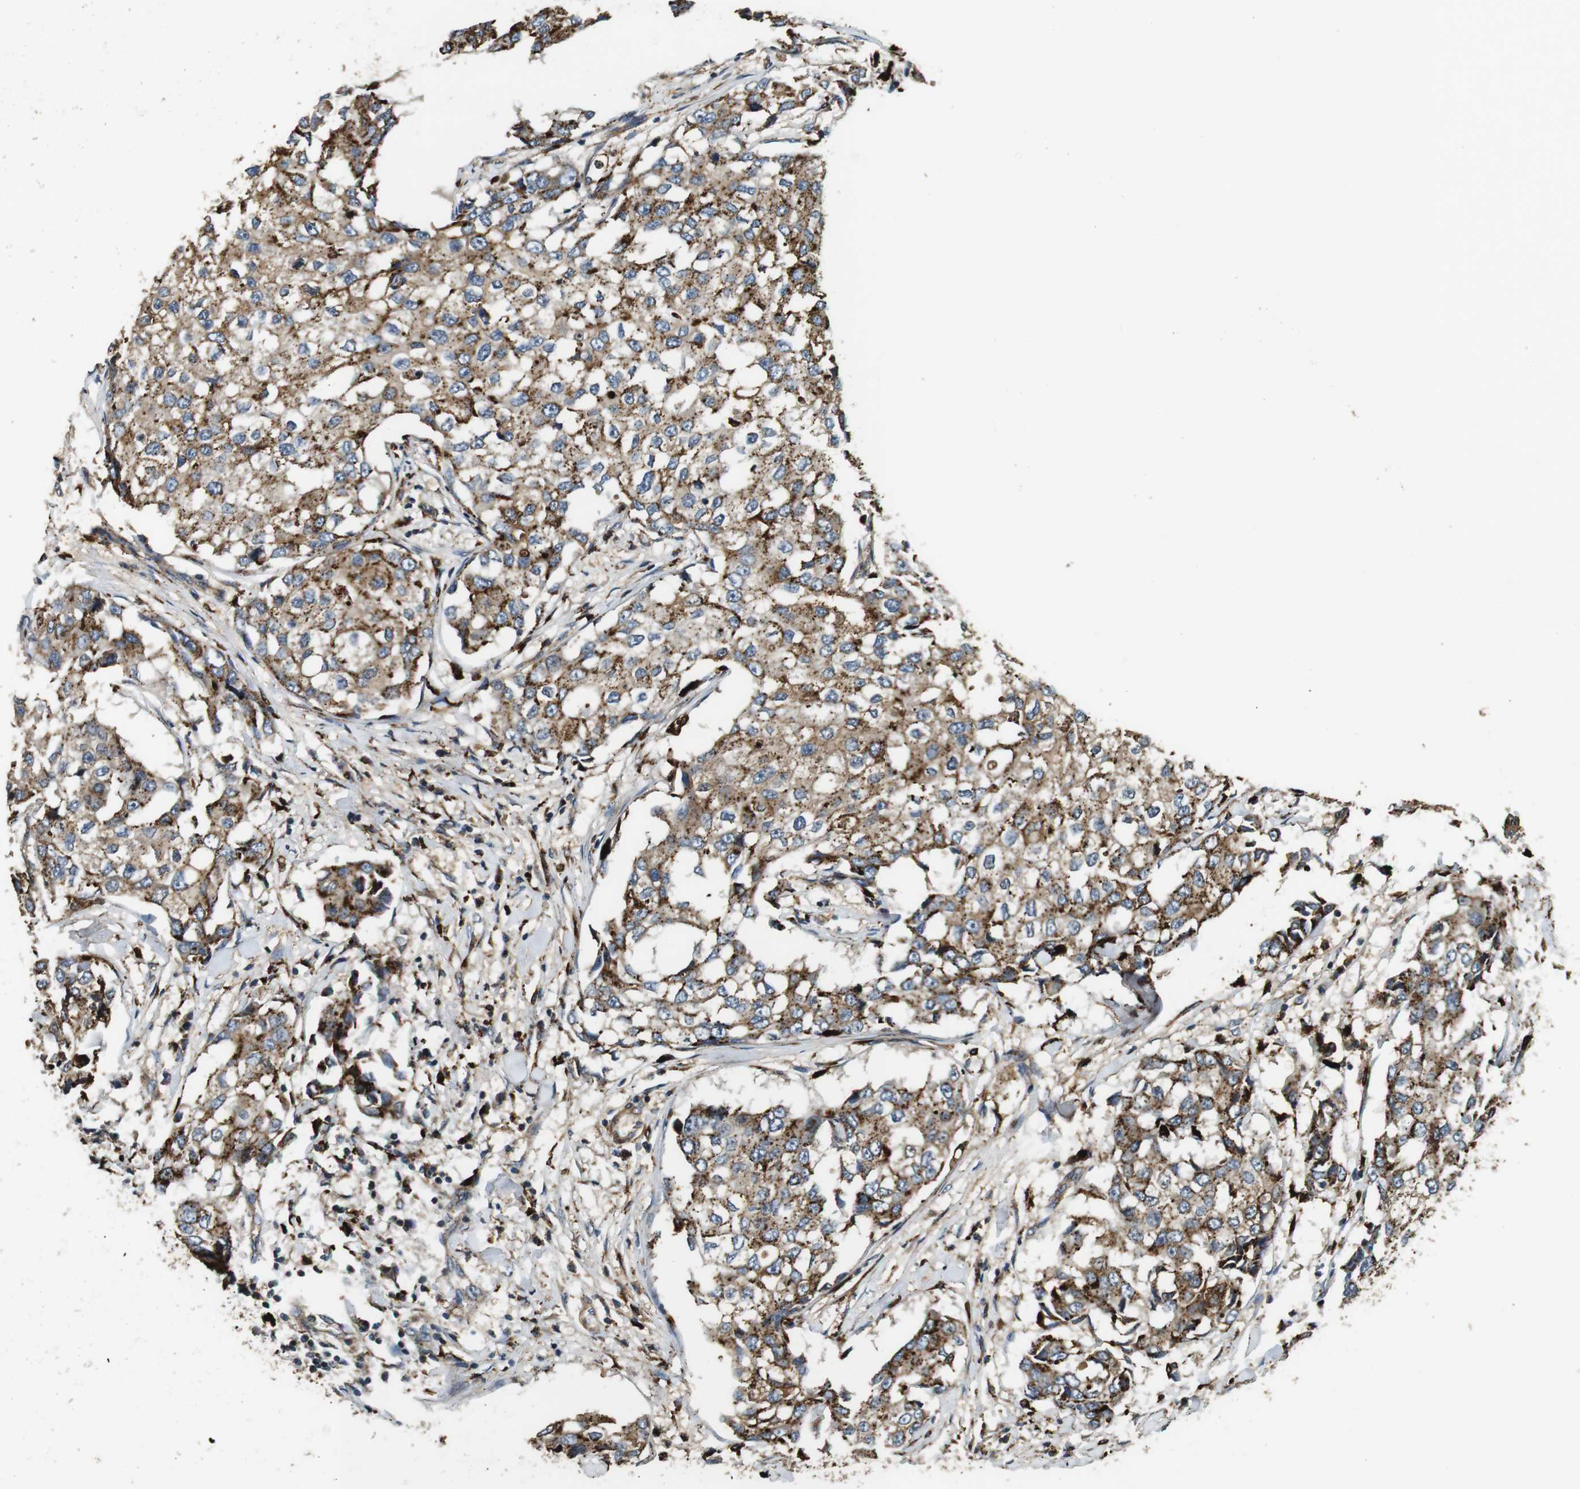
{"staining": {"intensity": "moderate", "quantity": ">75%", "location": "cytoplasmic/membranous"}, "tissue": "breast cancer", "cell_type": "Tumor cells", "image_type": "cancer", "snomed": [{"axis": "morphology", "description": "Duct carcinoma"}, {"axis": "topography", "description": "Breast"}], "caption": "Infiltrating ductal carcinoma (breast) stained for a protein (brown) shows moderate cytoplasmic/membranous positive staining in about >75% of tumor cells.", "gene": "TXNRD1", "patient": {"sex": "female", "age": 27}}